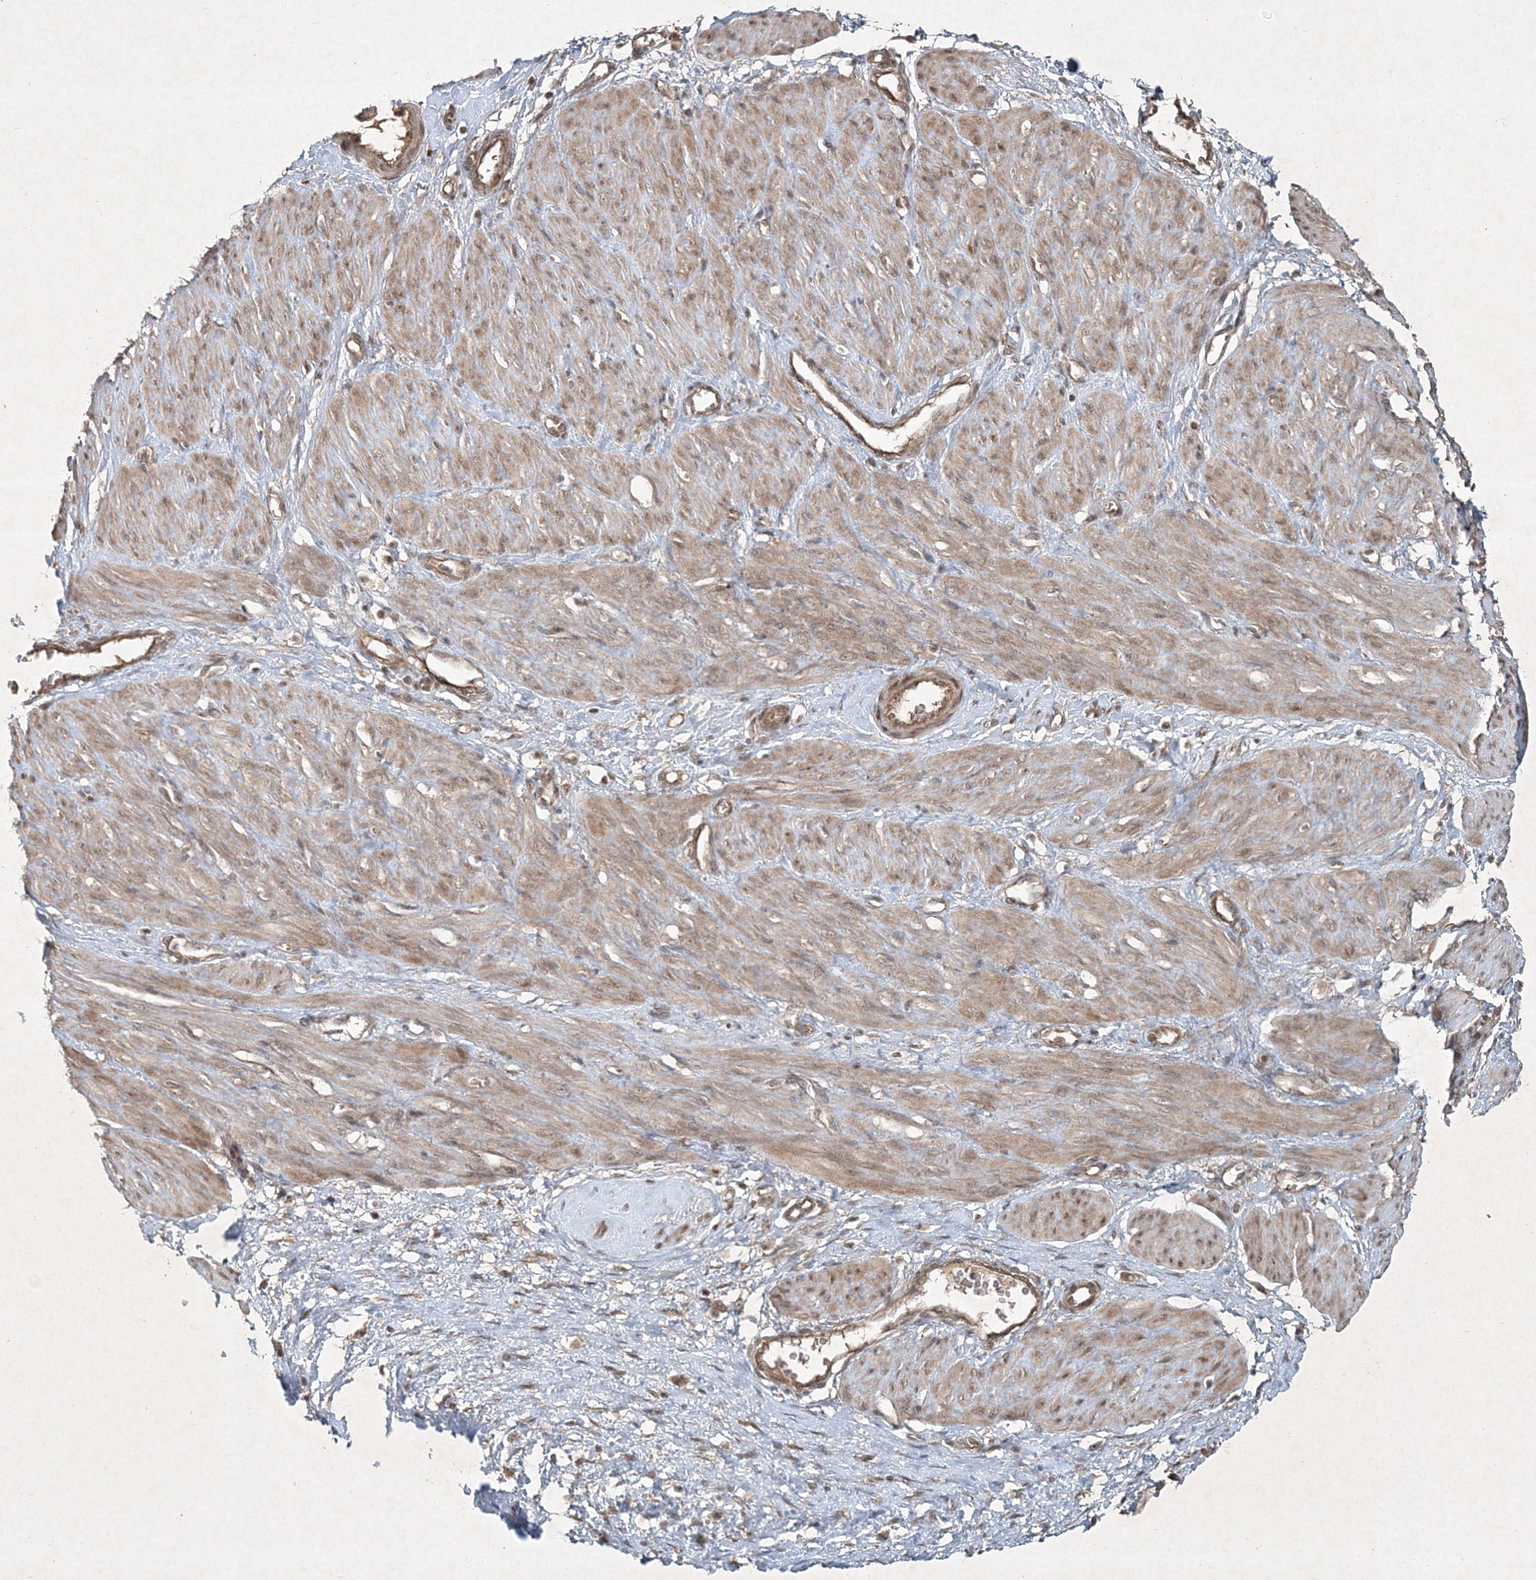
{"staining": {"intensity": "weak", "quantity": "25%-75%", "location": "cytoplasmic/membranous"}, "tissue": "smooth muscle", "cell_type": "Smooth muscle cells", "image_type": "normal", "snomed": [{"axis": "morphology", "description": "Normal tissue, NOS"}, {"axis": "topography", "description": "Endometrium"}], "caption": "A micrograph showing weak cytoplasmic/membranous expression in approximately 25%-75% of smooth muscle cells in unremarkable smooth muscle, as visualized by brown immunohistochemical staining.", "gene": "FBXL17", "patient": {"sex": "female", "age": 33}}